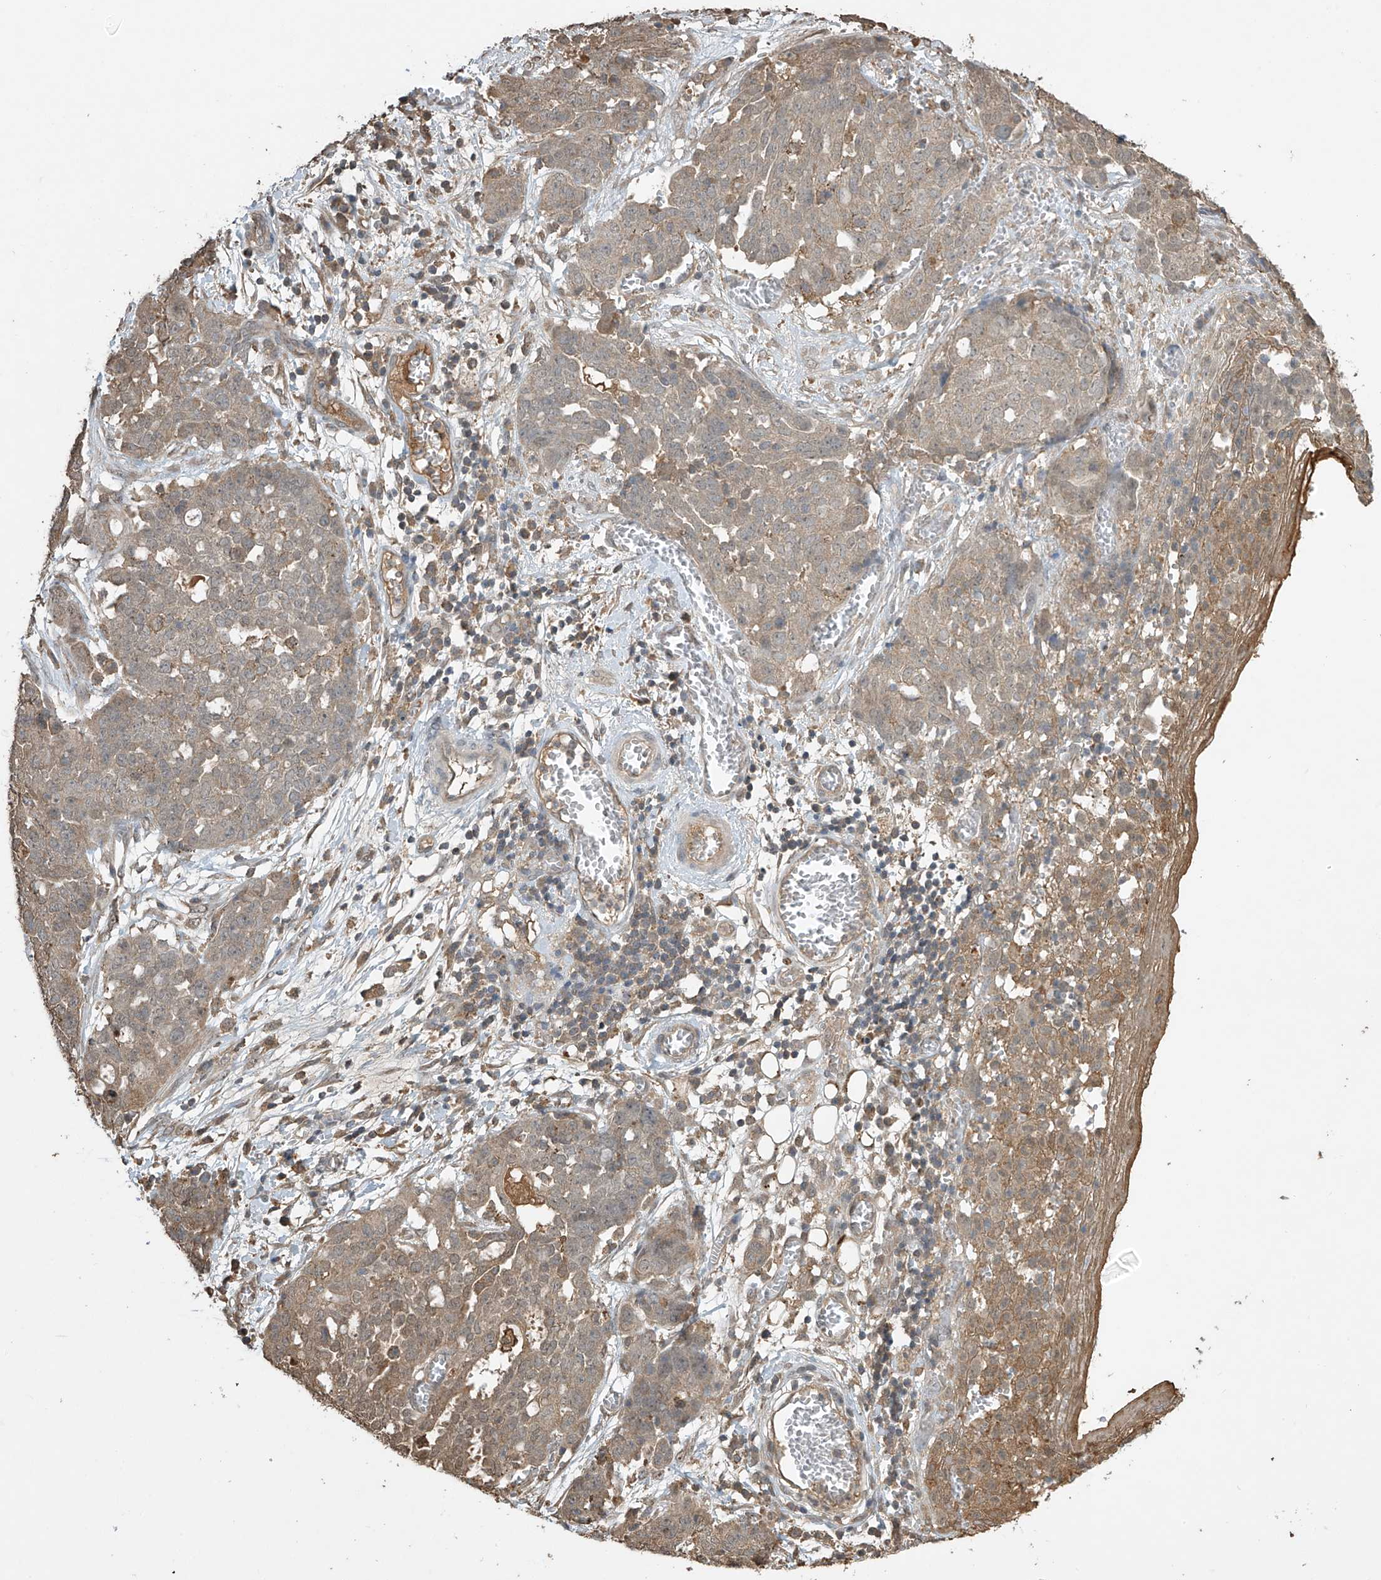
{"staining": {"intensity": "moderate", "quantity": ">75%", "location": "cytoplasmic/membranous"}, "tissue": "ovarian cancer", "cell_type": "Tumor cells", "image_type": "cancer", "snomed": [{"axis": "morphology", "description": "Cystadenocarcinoma, serous, NOS"}, {"axis": "topography", "description": "Soft tissue"}, {"axis": "topography", "description": "Ovary"}], "caption": "Moderate cytoplasmic/membranous staining is seen in approximately >75% of tumor cells in serous cystadenocarcinoma (ovarian).", "gene": "SLFN14", "patient": {"sex": "female", "age": 57}}